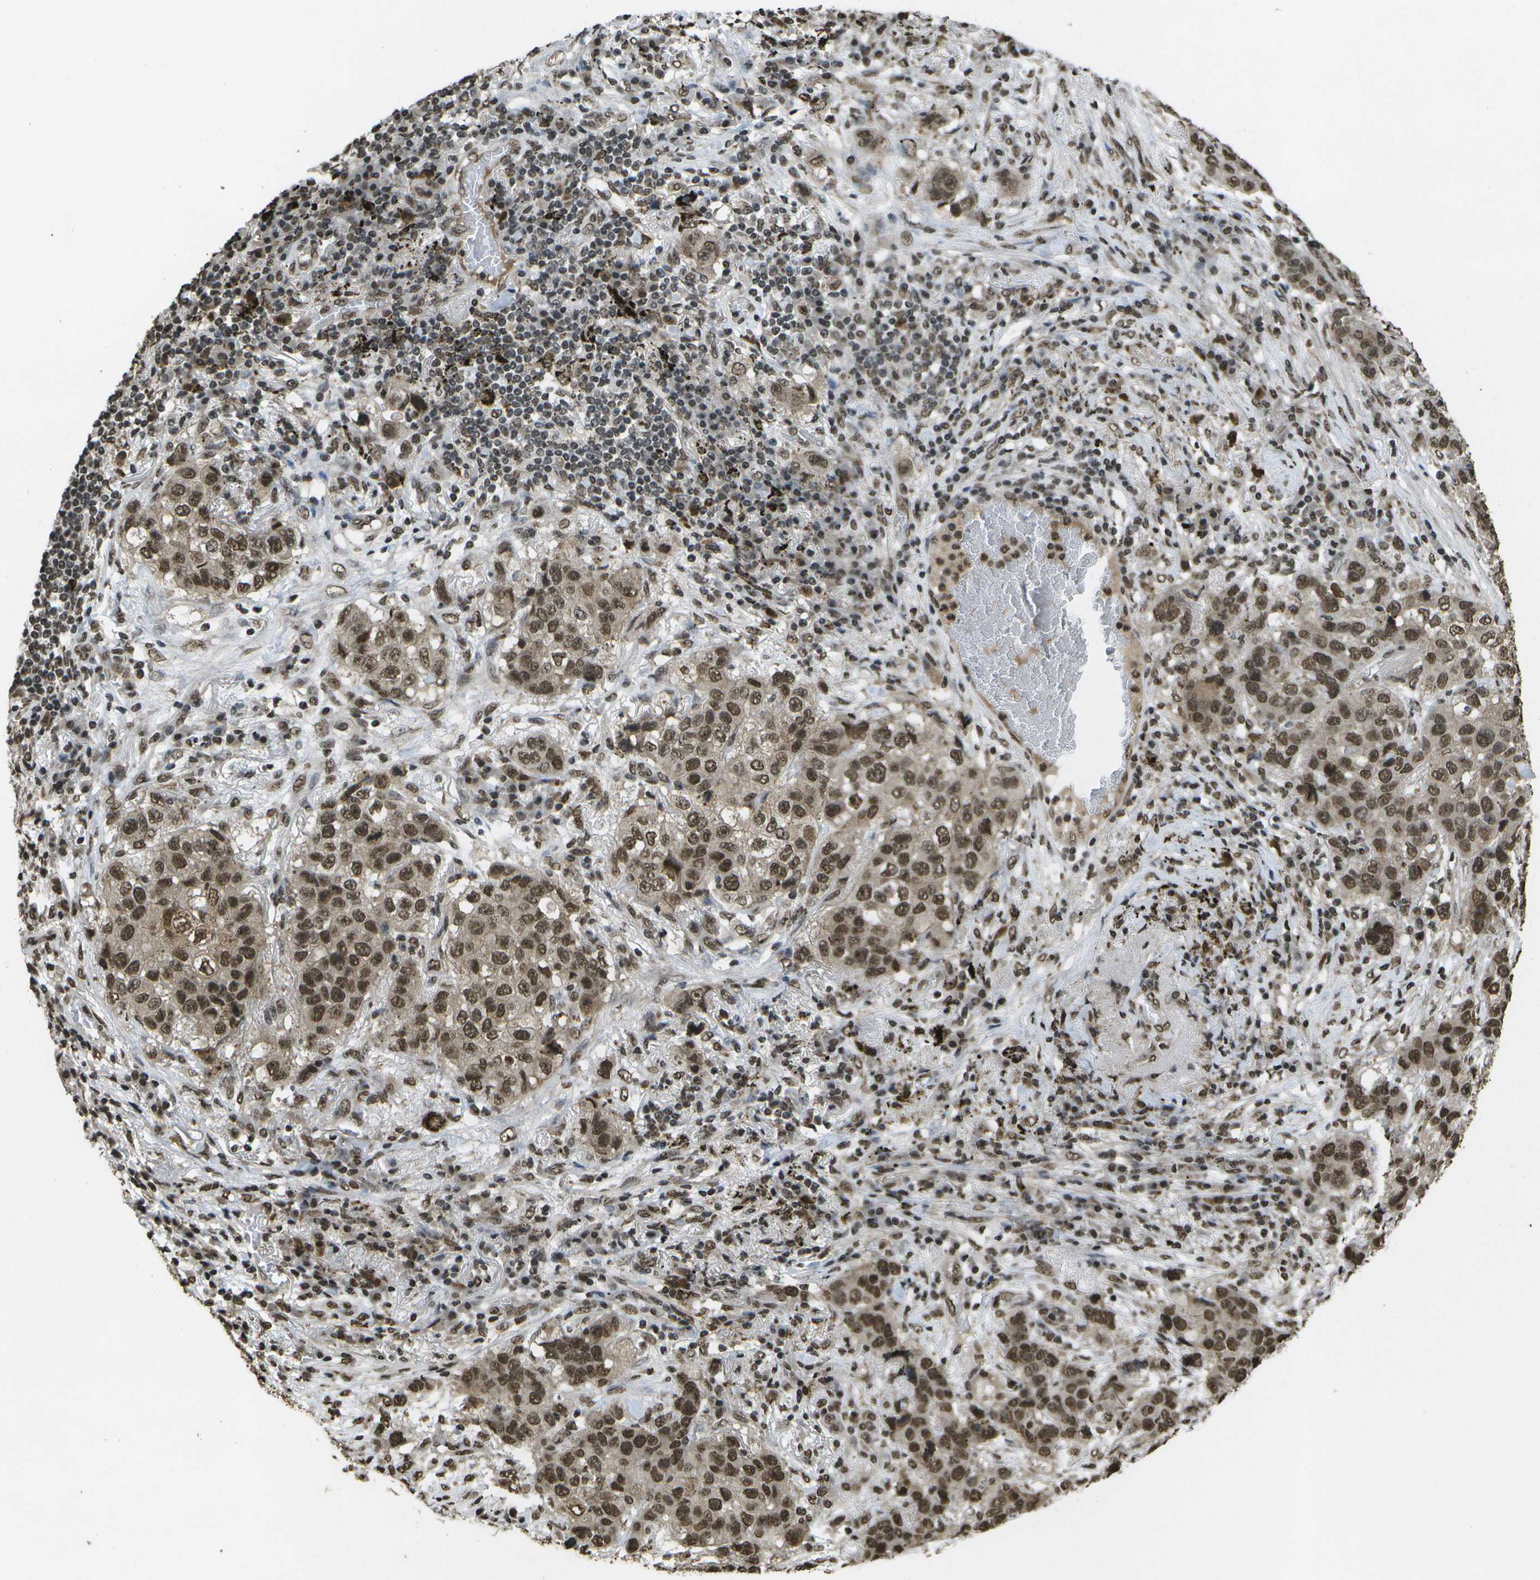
{"staining": {"intensity": "moderate", "quantity": ">75%", "location": "nuclear"}, "tissue": "lung cancer", "cell_type": "Tumor cells", "image_type": "cancer", "snomed": [{"axis": "morphology", "description": "Squamous cell carcinoma, NOS"}, {"axis": "topography", "description": "Lung"}], "caption": "There is medium levels of moderate nuclear staining in tumor cells of lung squamous cell carcinoma, as demonstrated by immunohistochemical staining (brown color).", "gene": "SPEN", "patient": {"sex": "male", "age": 57}}